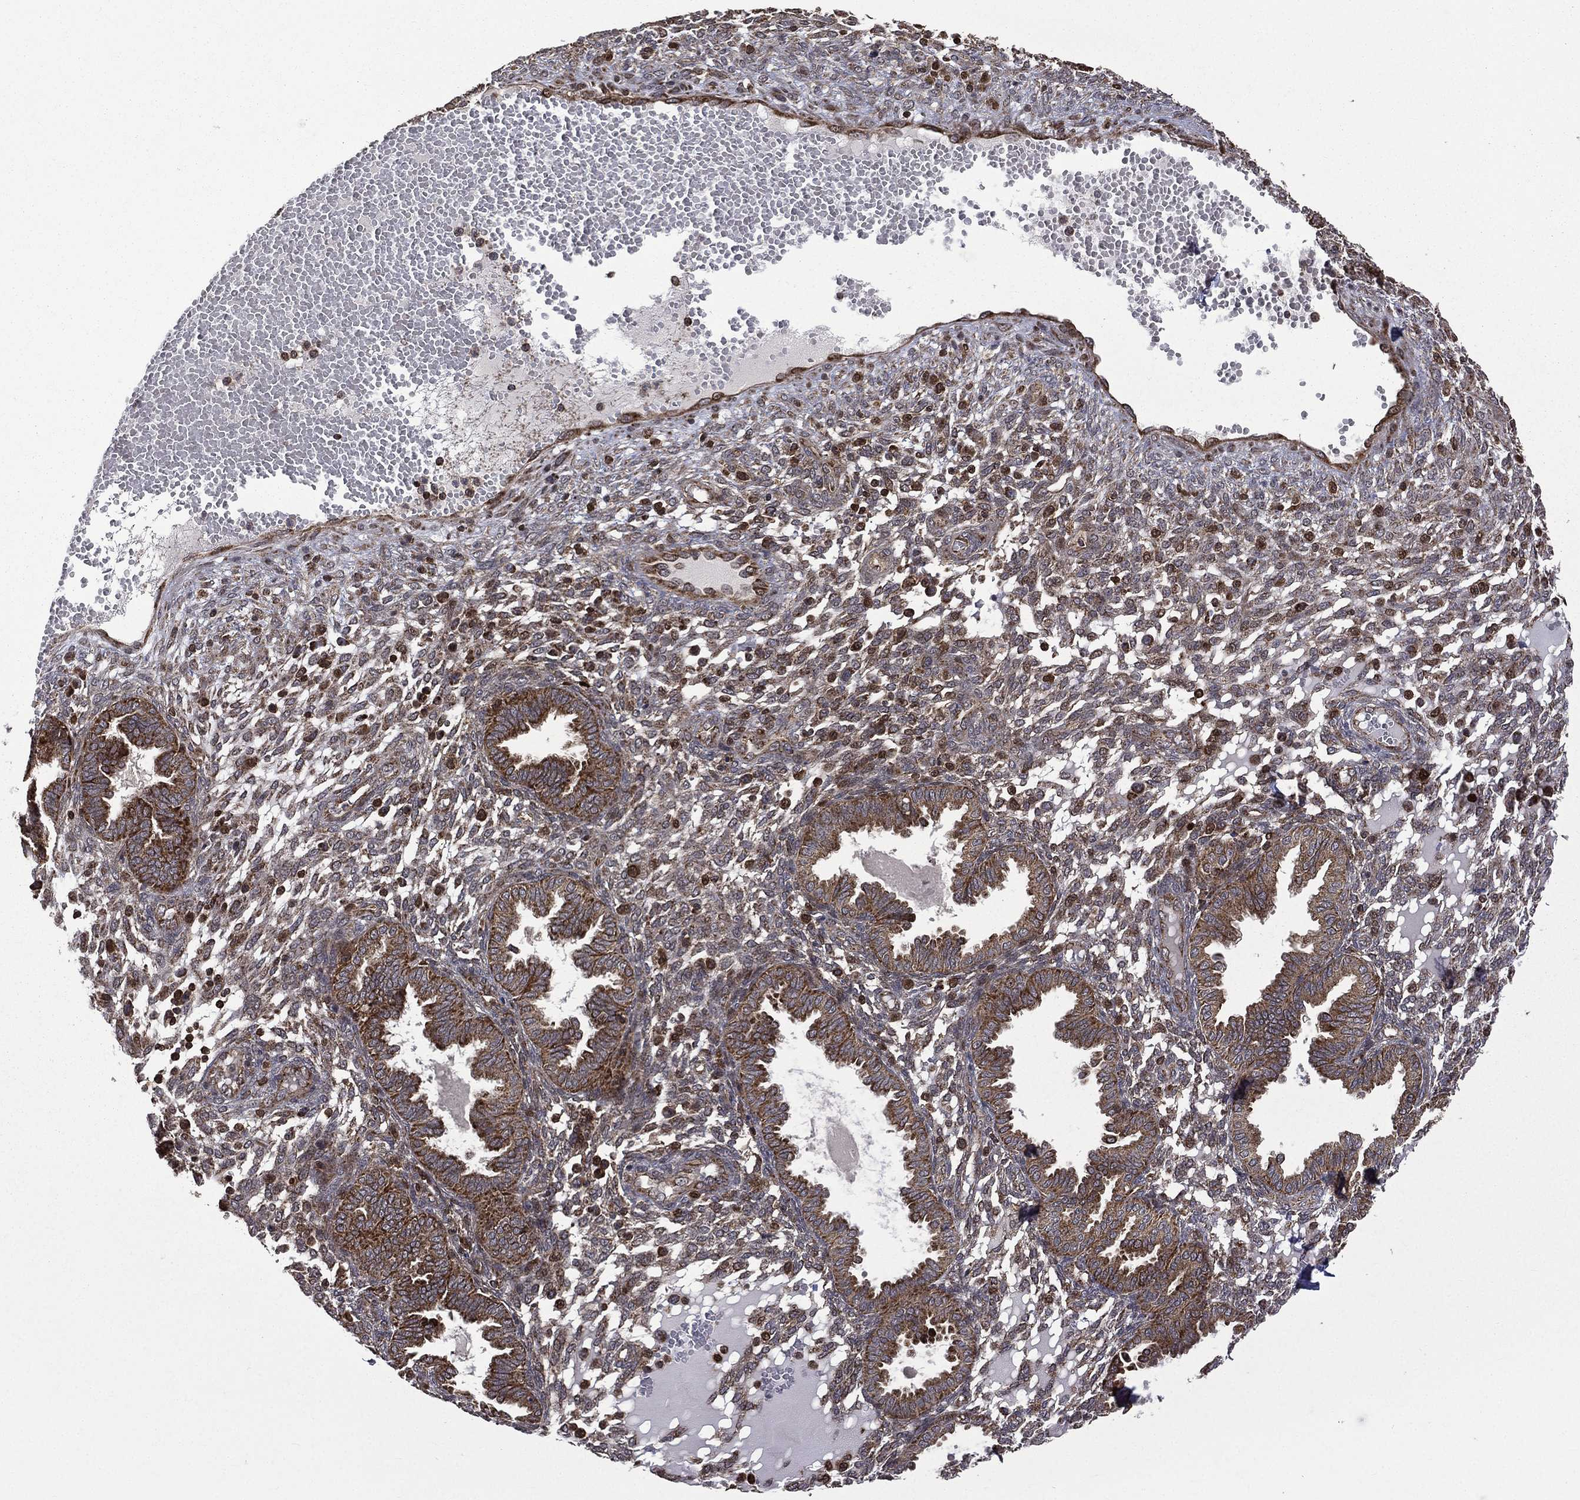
{"staining": {"intensity": "moderate", "quantity": "25%-75%", "location": "cytoplasmic/membranous"}, "tissue": "endometrium", "cell_type": "Cells in endometrial stroma", "image_type": "normal", "snomed": [{"axis": "morphology", "description": "Normal tissue, NOS"}, {"axis": "topography", "description": "Endometrium"}], "caption": "A brown stain shows moderate cytoplasmic/membranous staining of a protein in cells in endometrial stroma of unremarkable human endometrium.", "gene": "GIMAP6", "patient": {"sex": "female", "age": 42}}